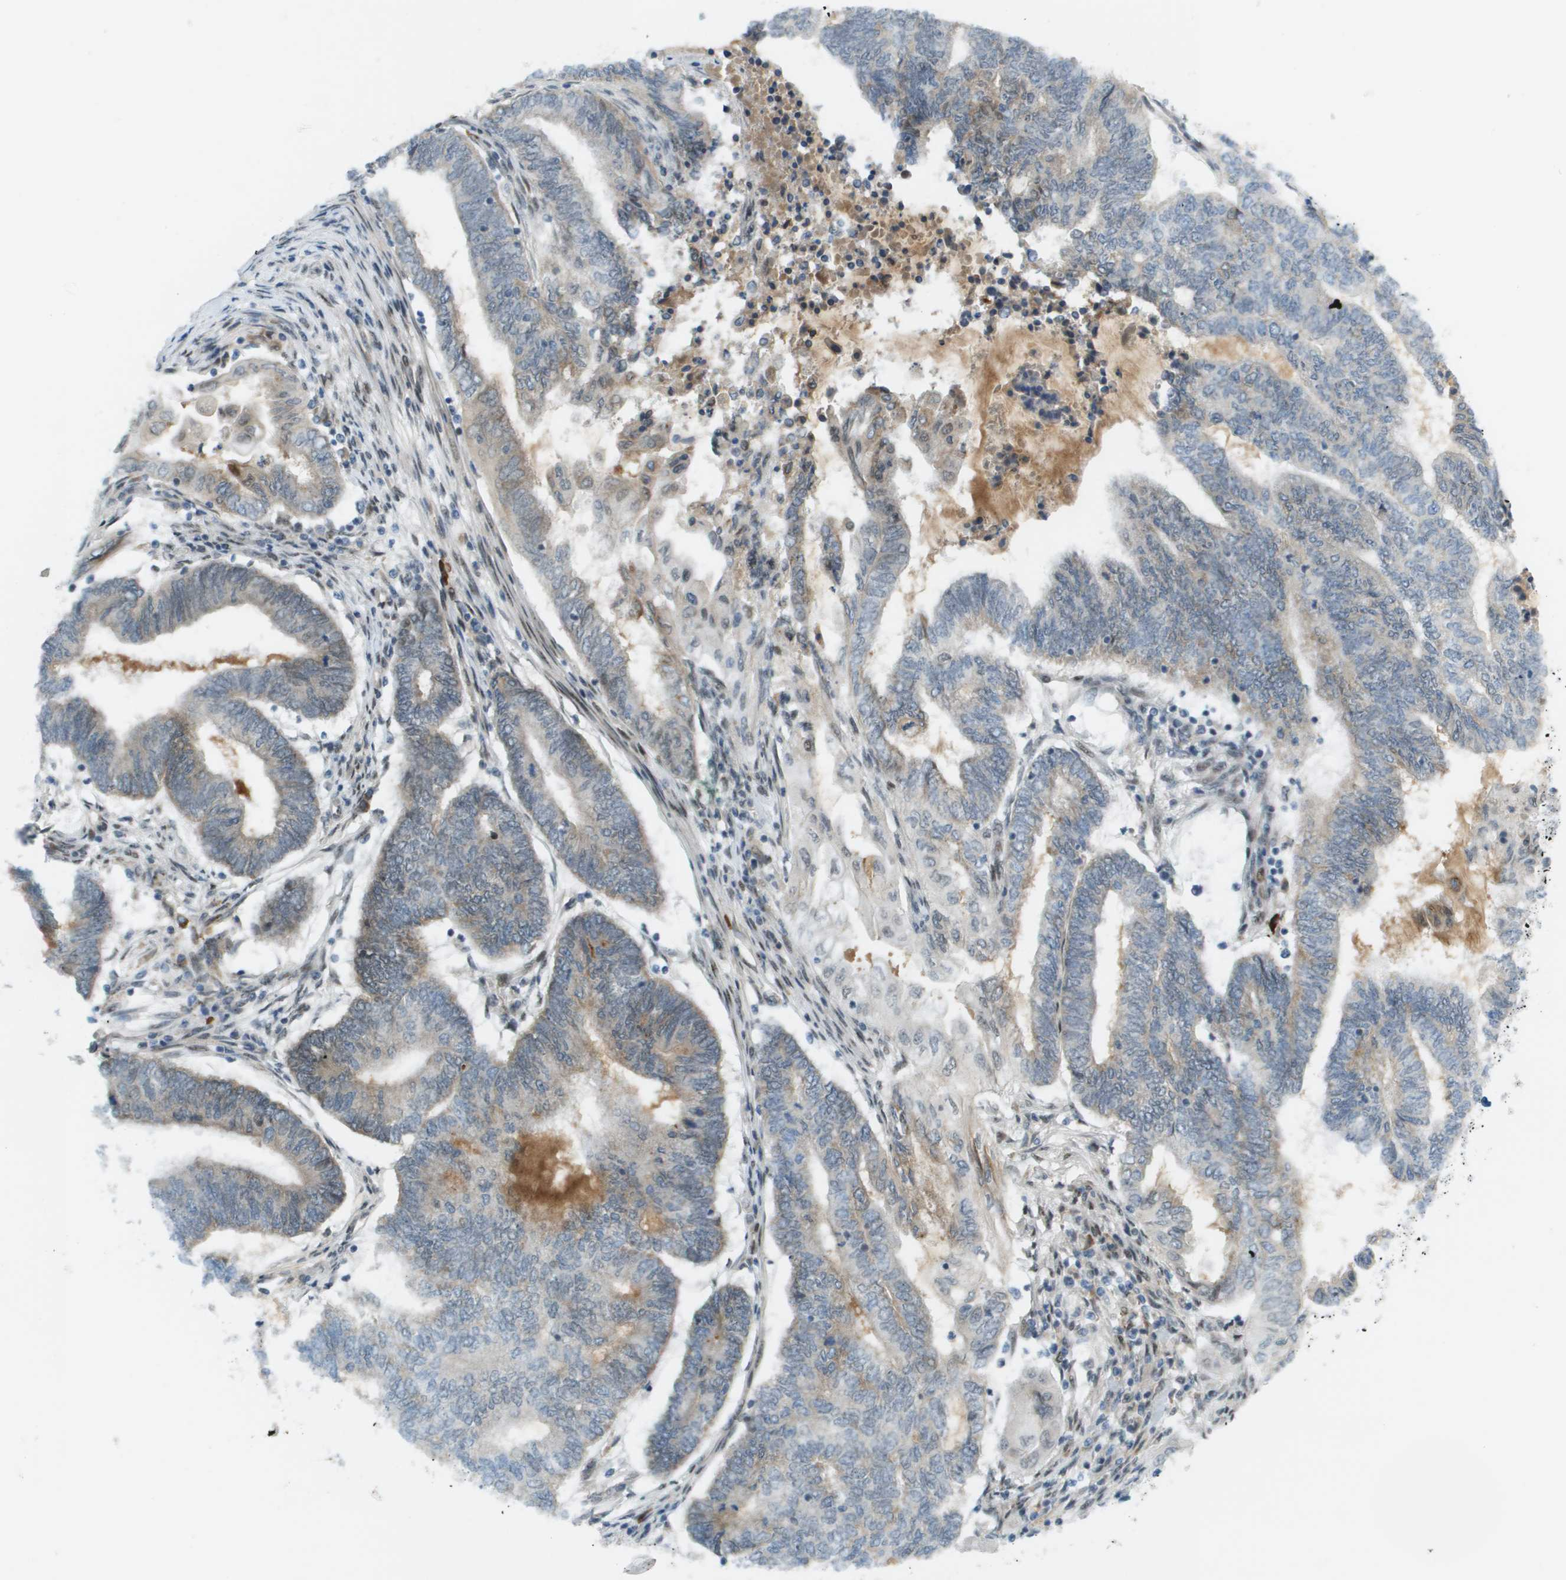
{"staining": {"intensity": "negative", "quantity": "none", "location": "none"}, "tissue": "endometrial cancer", "cell_type": "Tumor cells", "image_type": "cancer", "snomed": [{"axis": "morphology", "description": "Adenocarcinoma, NOS"}, {"axis": "topography", "description": "Uterus"}, {"axis": "topography", "description": "Endometrium"}], "caption": "This is an immunohistochemistry (IHC) micrograph of human adenocarcinoma (endometrial). There is no expression in tumor cells.", "gene": "CACNB4", "patient": {"sex": "female", "age": 70}}